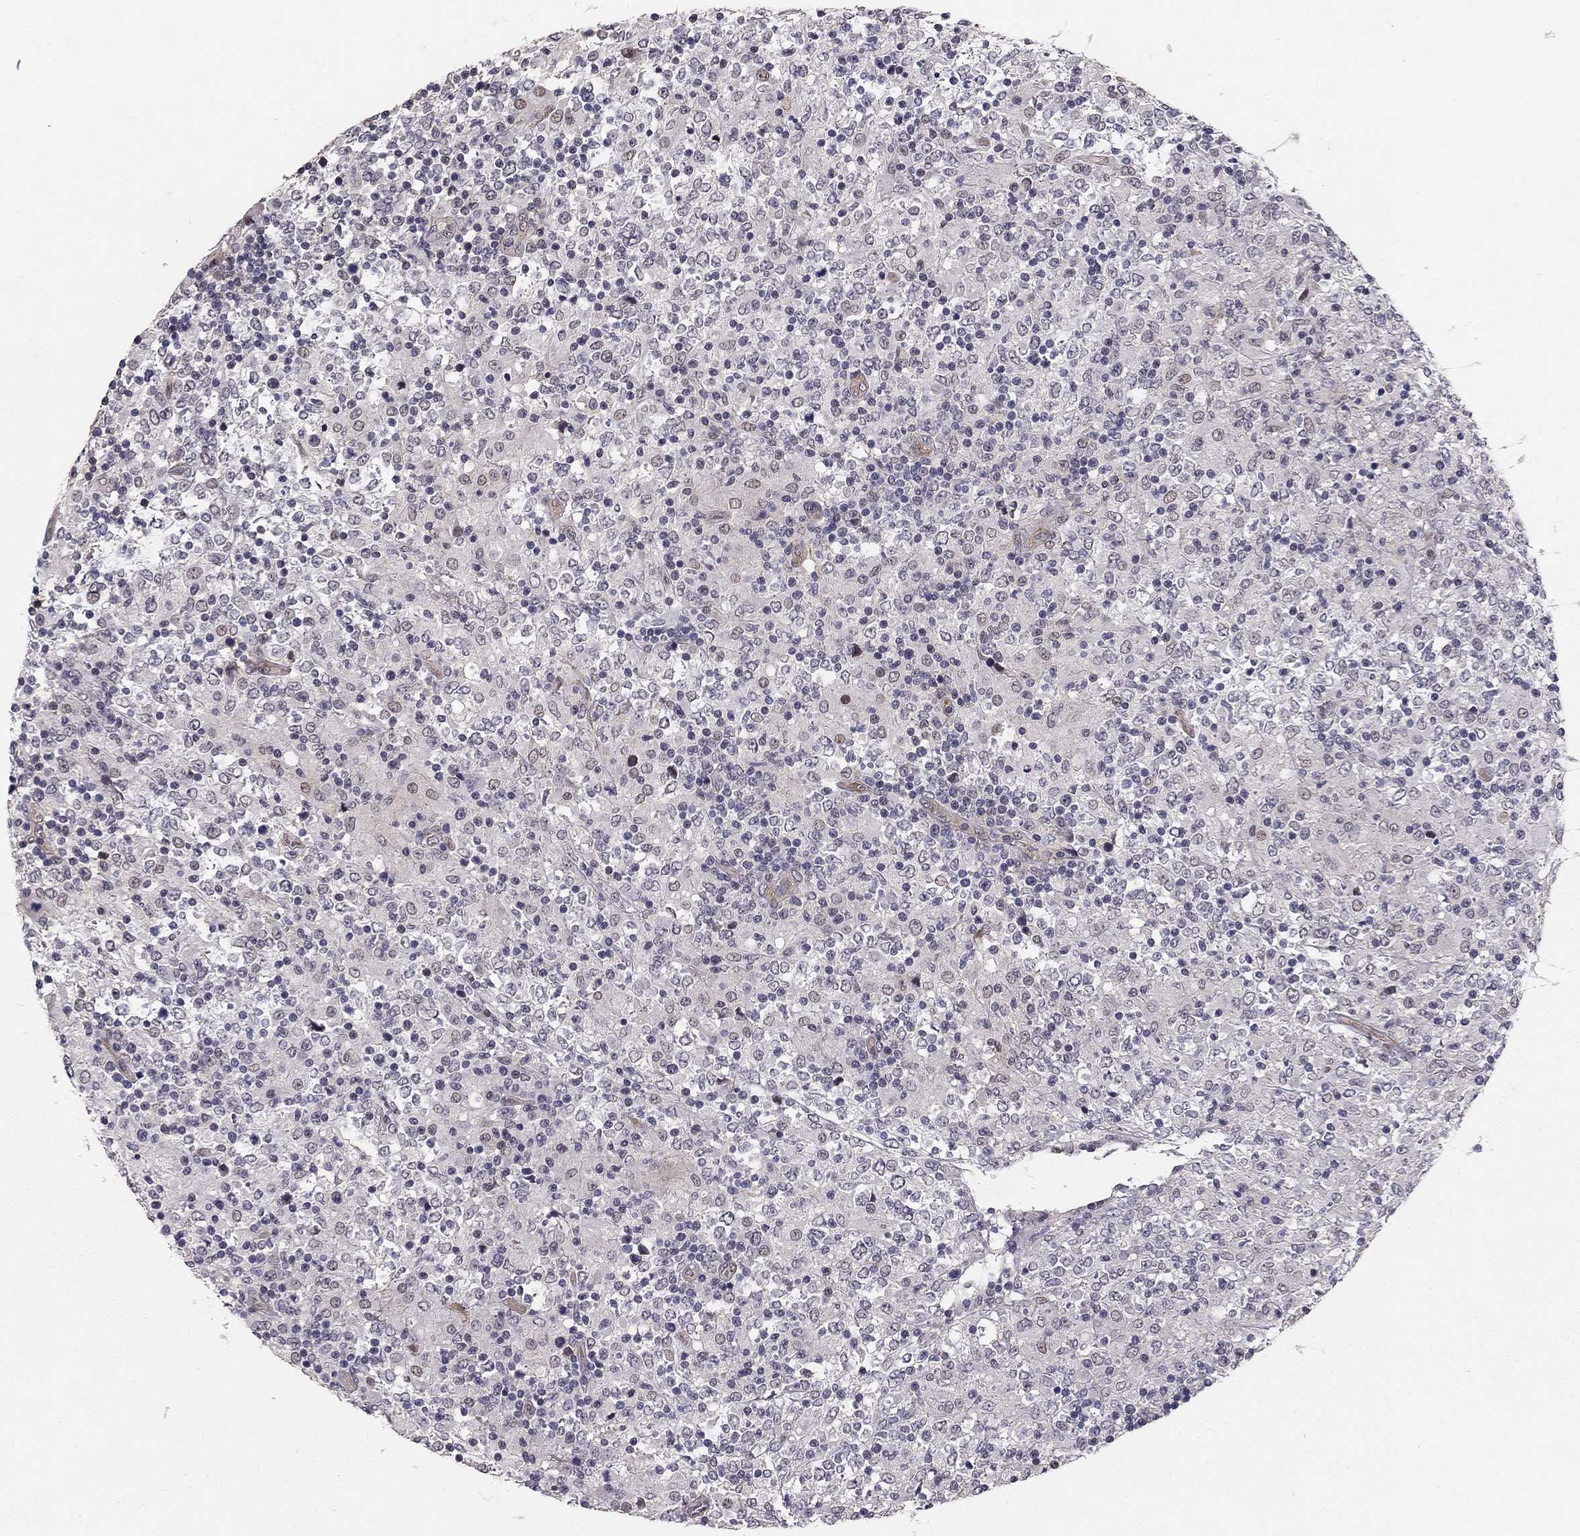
{"staining": {"intensity": "negative", "quantity": "none", "location": "none"}, "tissue": "lymphoma", "cell_type": "Tumor cells", "image_type": "cancer", "snomed": [{"axis": "morphology", "description": "Malignant lymphoma, non-Hodgkin's type, High grade"}, {"axis": "topography", "description": "Lymph node"}], "caption": "The IHC image has no significant positivity in tumor cells of high-grade malignant lymphoma, non-Hodgkin's type tissue.", "gene": "GJB4", "patient": {"sex": "female", "age": 84}}